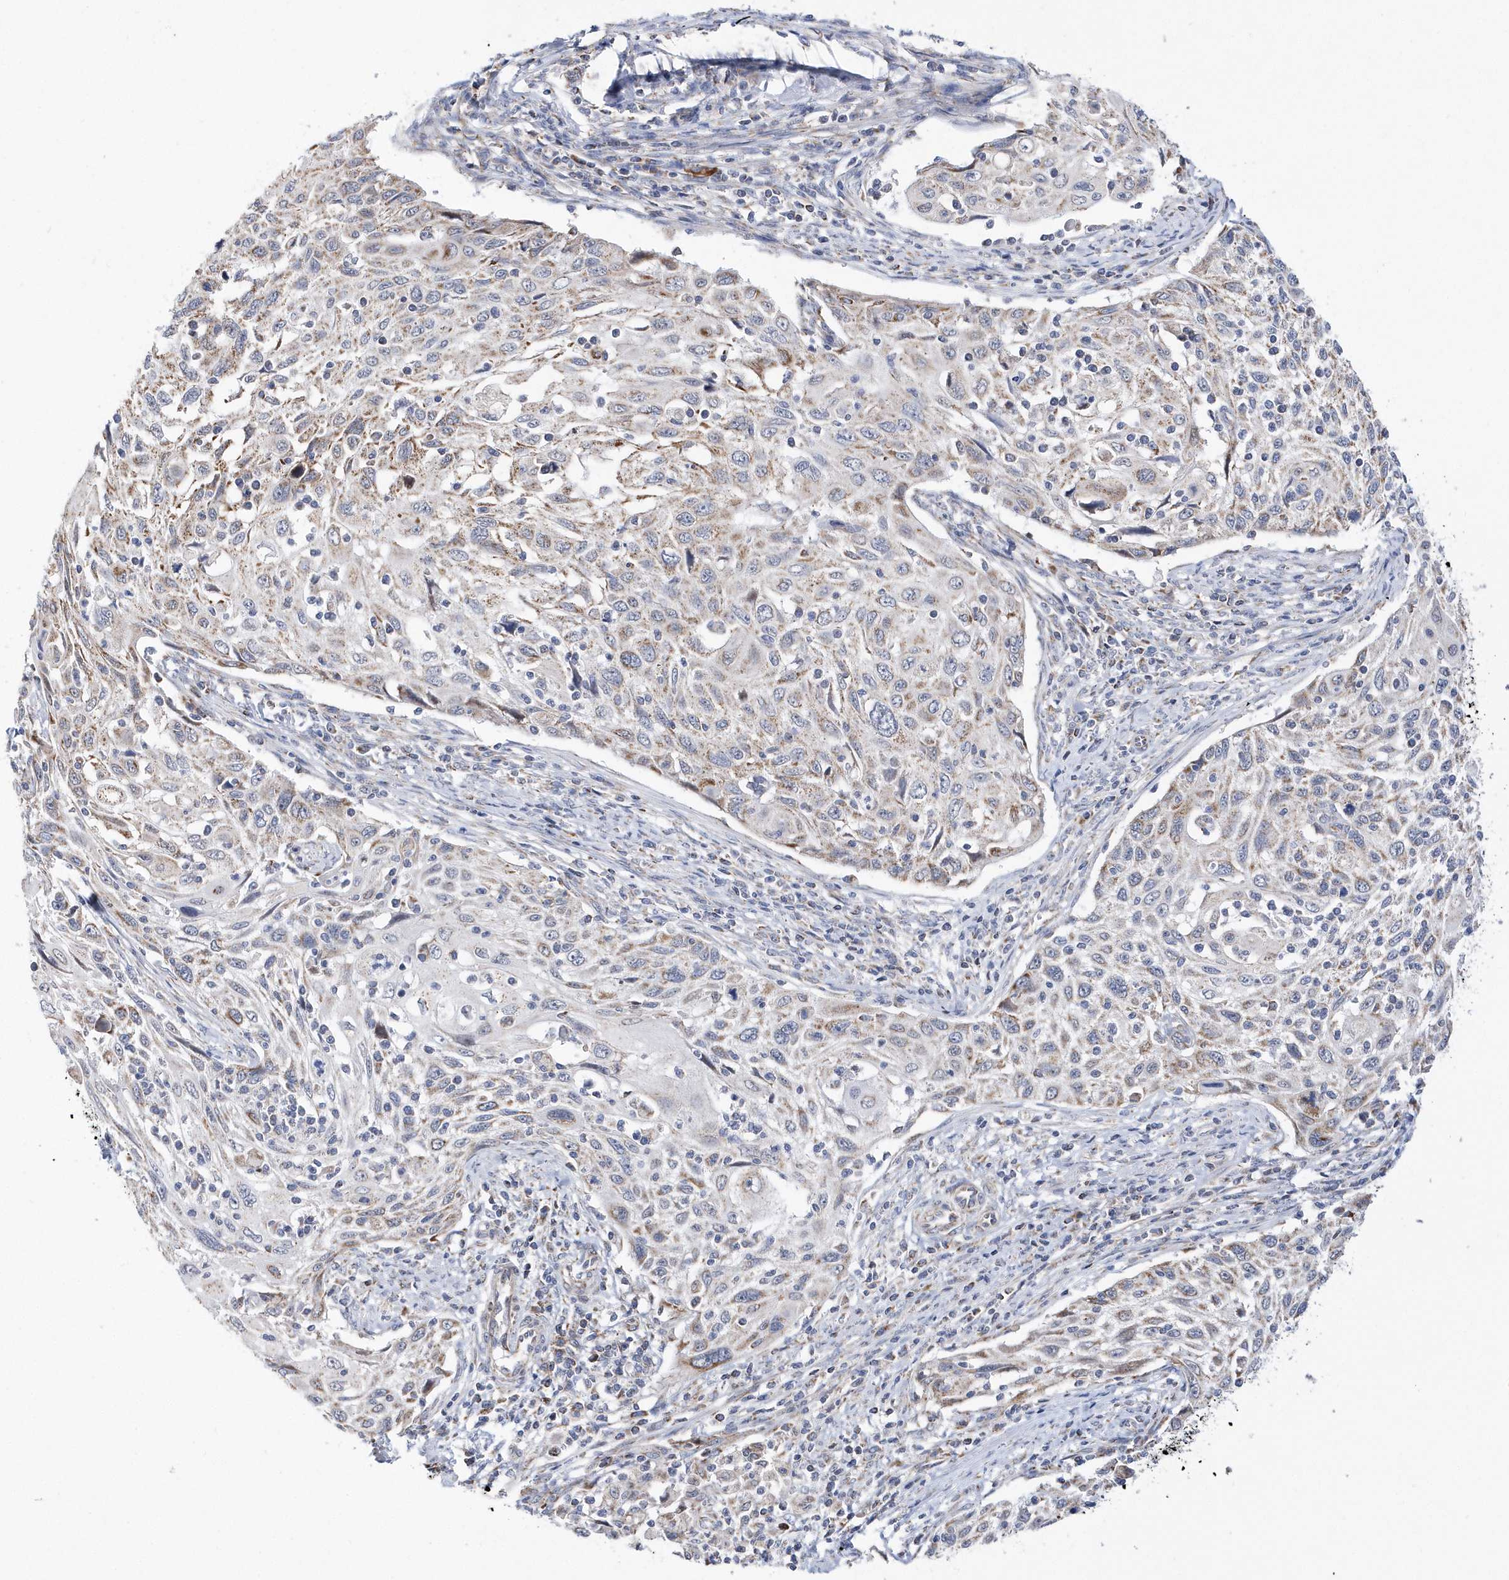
{"staining": {"intensity": "weak", "quantity": "25%-75%", "location": "cytoplasmic/membranous"}, "tissue": "cervical cancer", "cell_type": "Tumor cells", "image_type": "cancer", "snomed": [{"axis": "morphology", "description": "Squamous cell carcinoma, NOS"}, {"axis": "topography", "description": "Cervix"}], "caption": "Approximately 25%-75% of tumor cells in human squamous cell carcinoma (cervical) exhibit weak cytoplasmic/membranous protein expression as visualized by brown immunohistochemical staining.", "gene": "SPATA5", "patient": {"sex": "female", "age": 70}}